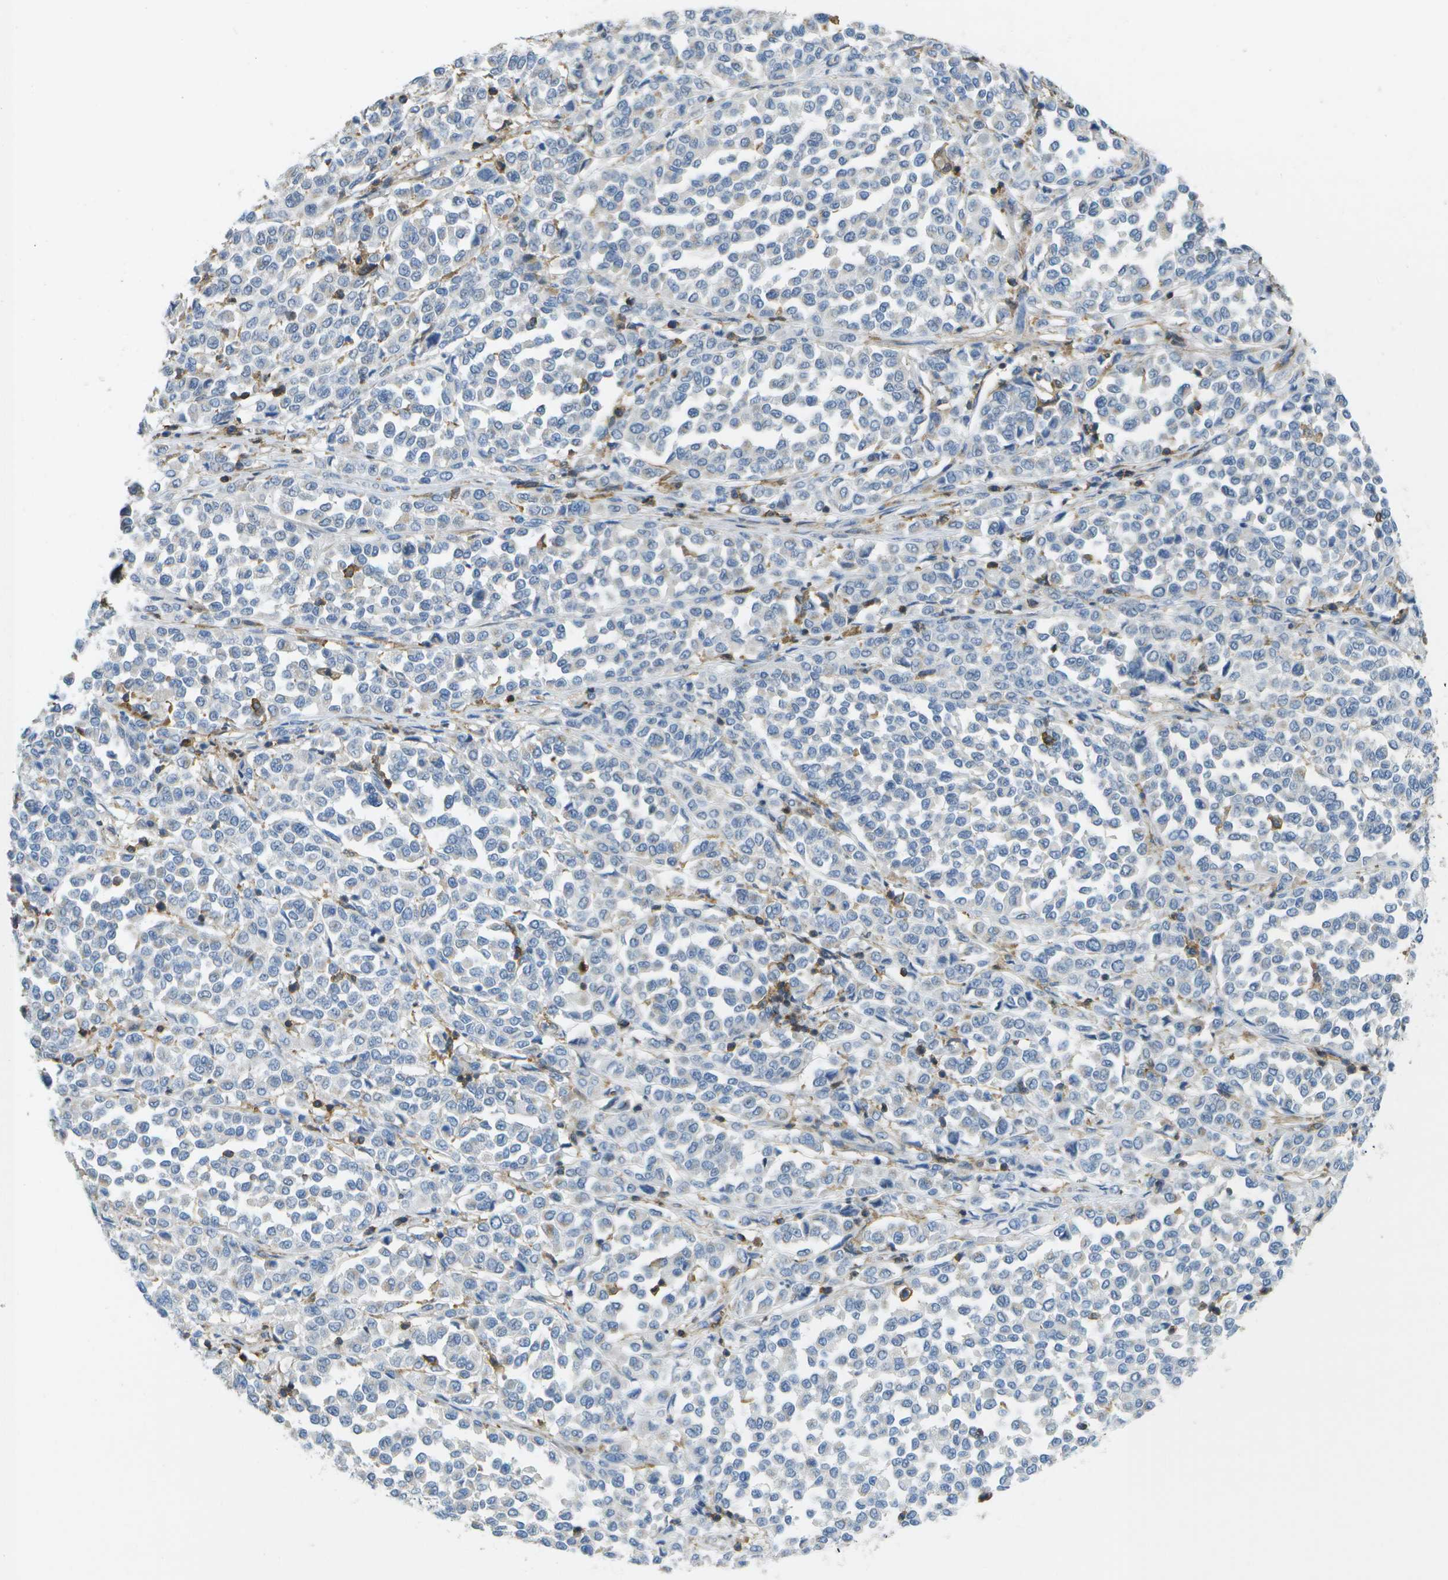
{"staining": {"intensity": "negative", "quantity": "none", "location": "none"}, "tissue": "melanoma", "cell_type": "Tumor cells", "image_type": "cancer", "snomed": [{"axis": "morphology", "description": "Malignant melanoma, Metastatic site"}, {"axis": "topography", "description": "Pancreas"}], "caption": "Immunohistochemistry of melanoma reveals no positivity in tumor cells.", "gene": "RCSD1", "patient": {"sex": "female", "age": 30}}